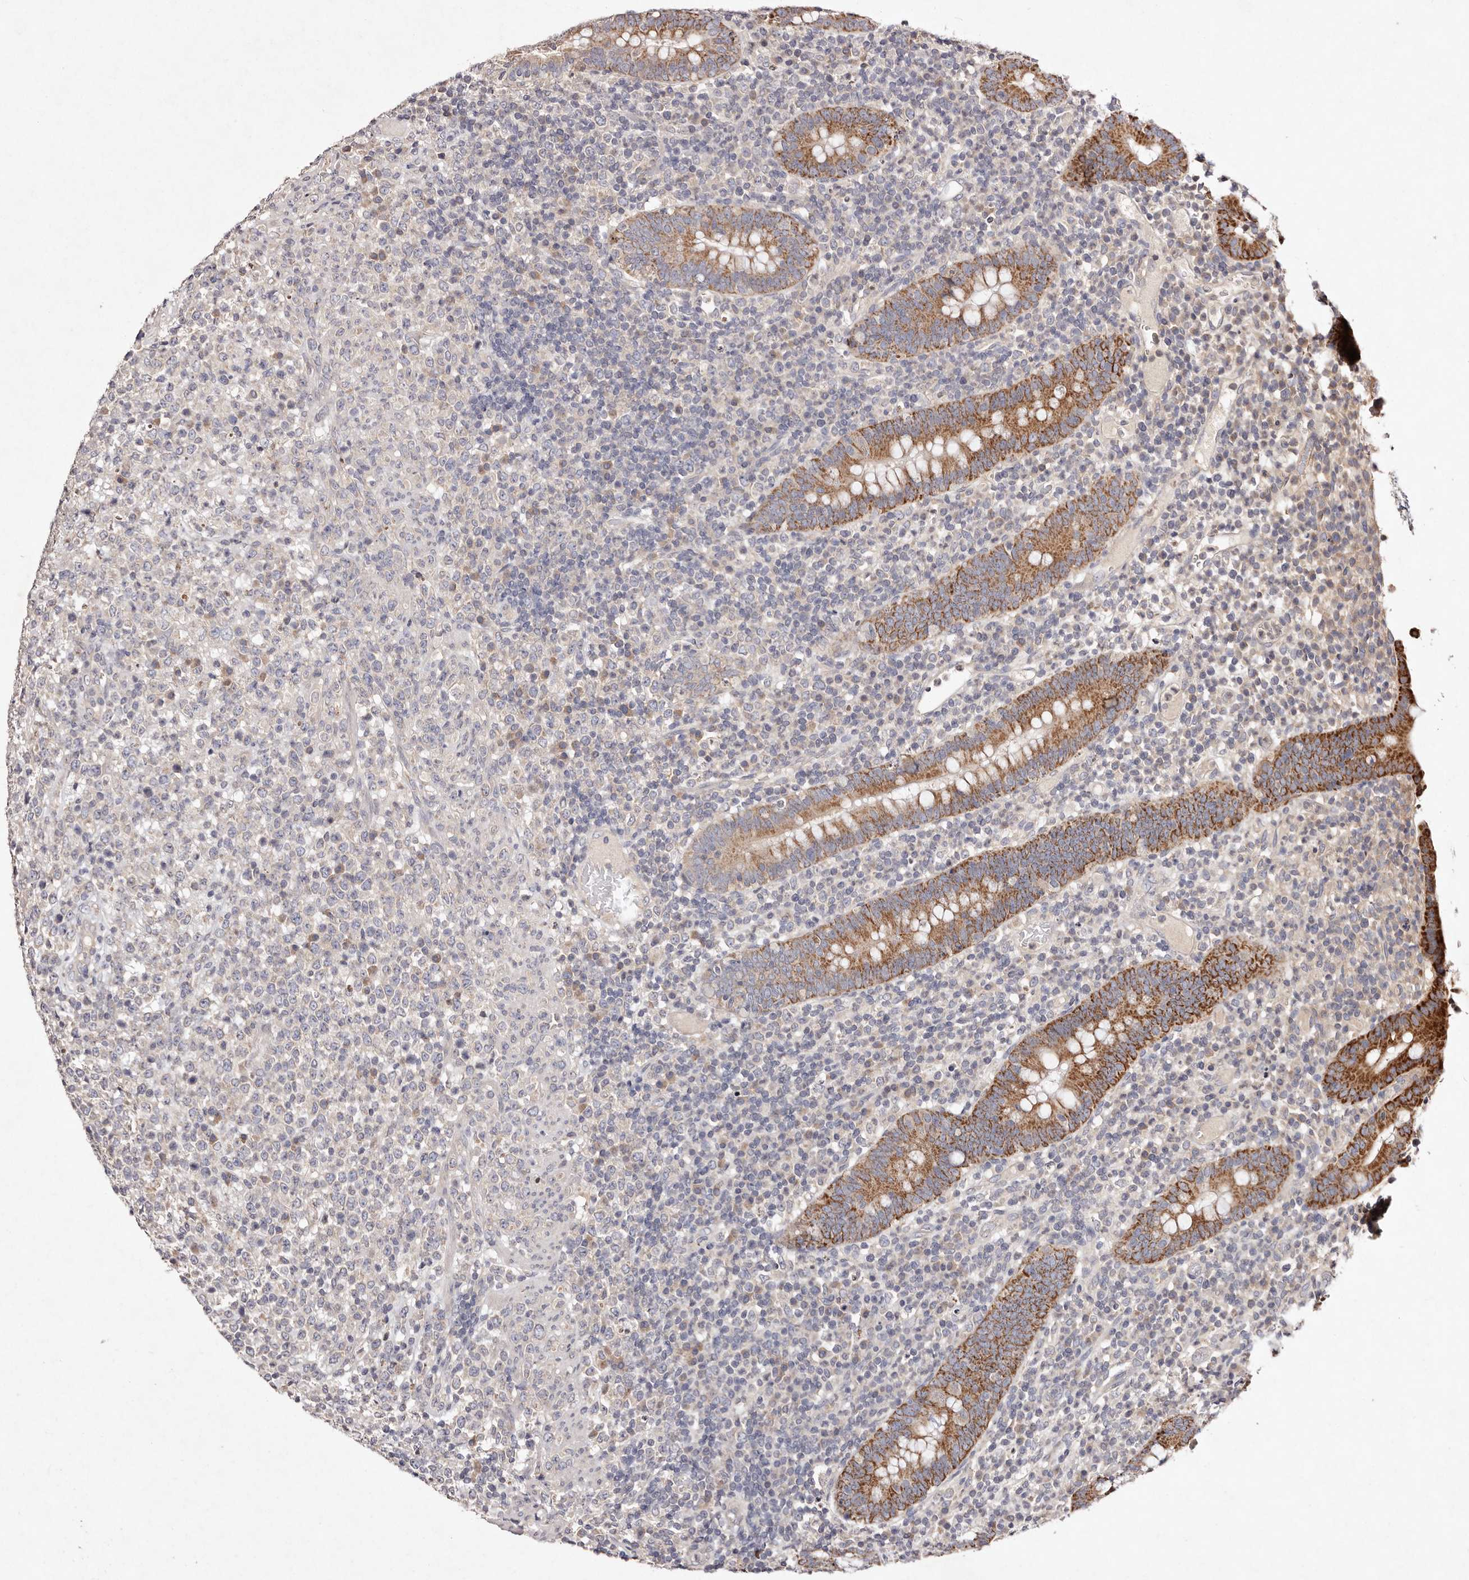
{"staining": {"intensity": "negative", "quantity": "none", "location": "none"}, "tissue": "lymphoma", "cell_type": "Tumor cells", "image_type": "cancer", "snomed": [{"axis": "morphology", "description": "Malignant lymphoma, non-Hodgkin's type, High grade"}, {"axis": "topography", "description": "Colon"}], "caption": "Tumor cells show no significant protein expression in lymphoma. (Brightfield microscopy of DAB immunohistochemistry at high magnification).", "gene": "TSC2", "patient": {"sex": "female", "age": 53}}